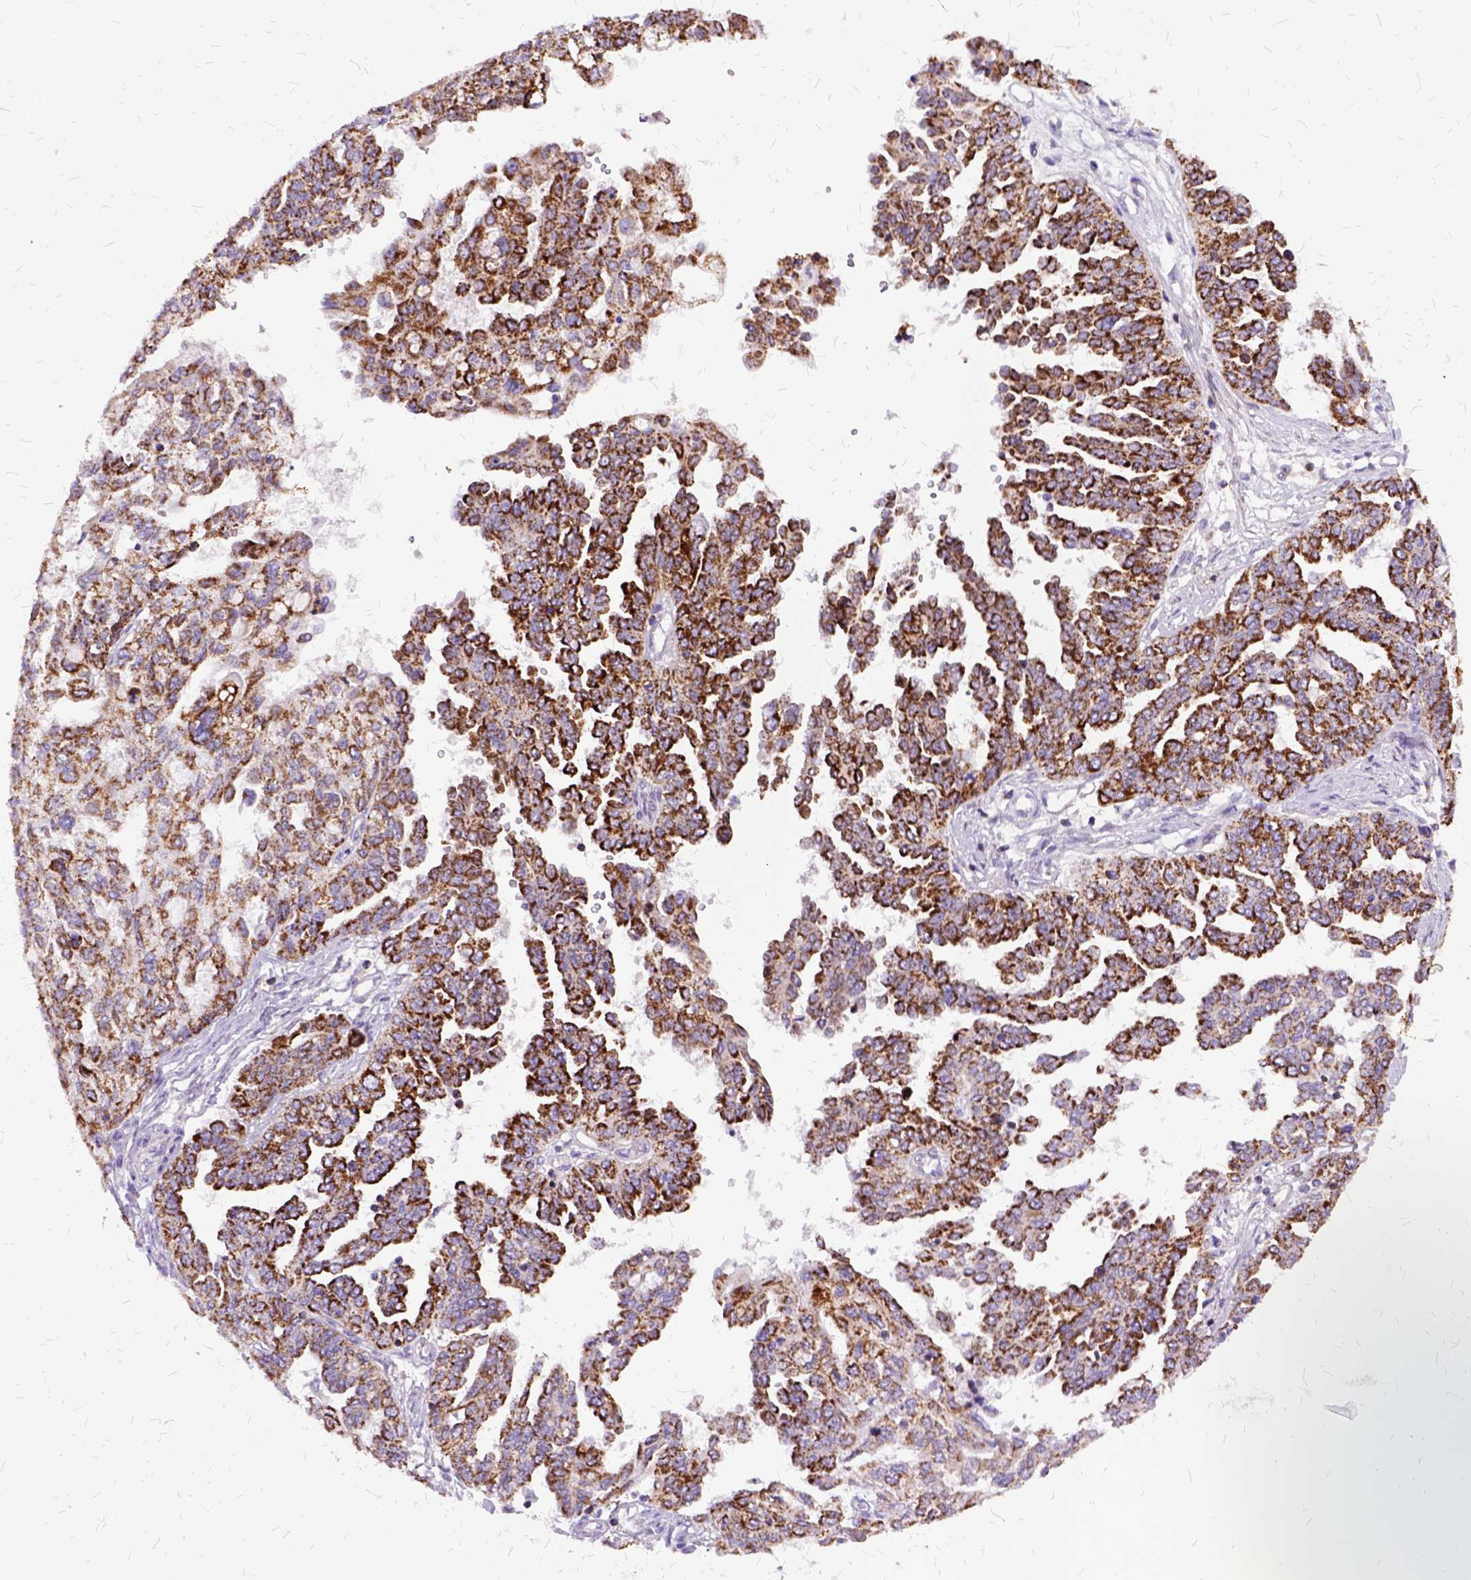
{"staining": {"intensity": "strong", "quantity": ">75%", "location": "cytoplasmic/membranous"}, "tissue": "ovarian cancer", "cell_type": "Tumor cells", "image_type": "cancer", "snomed": [{"axis": "morphology", "description": "Cystadenocarcinoma, serous, NOS"}, {"axis": "topography", "description": "Ovary"}], "caption": "The image reveals staining of ovarian cancer, revealing strong cytoplasmic/membranous protein positivity (brown color) within tumor cells.", "gene": "OXCT1", "patient": {"sex": "female", "age": 53}}